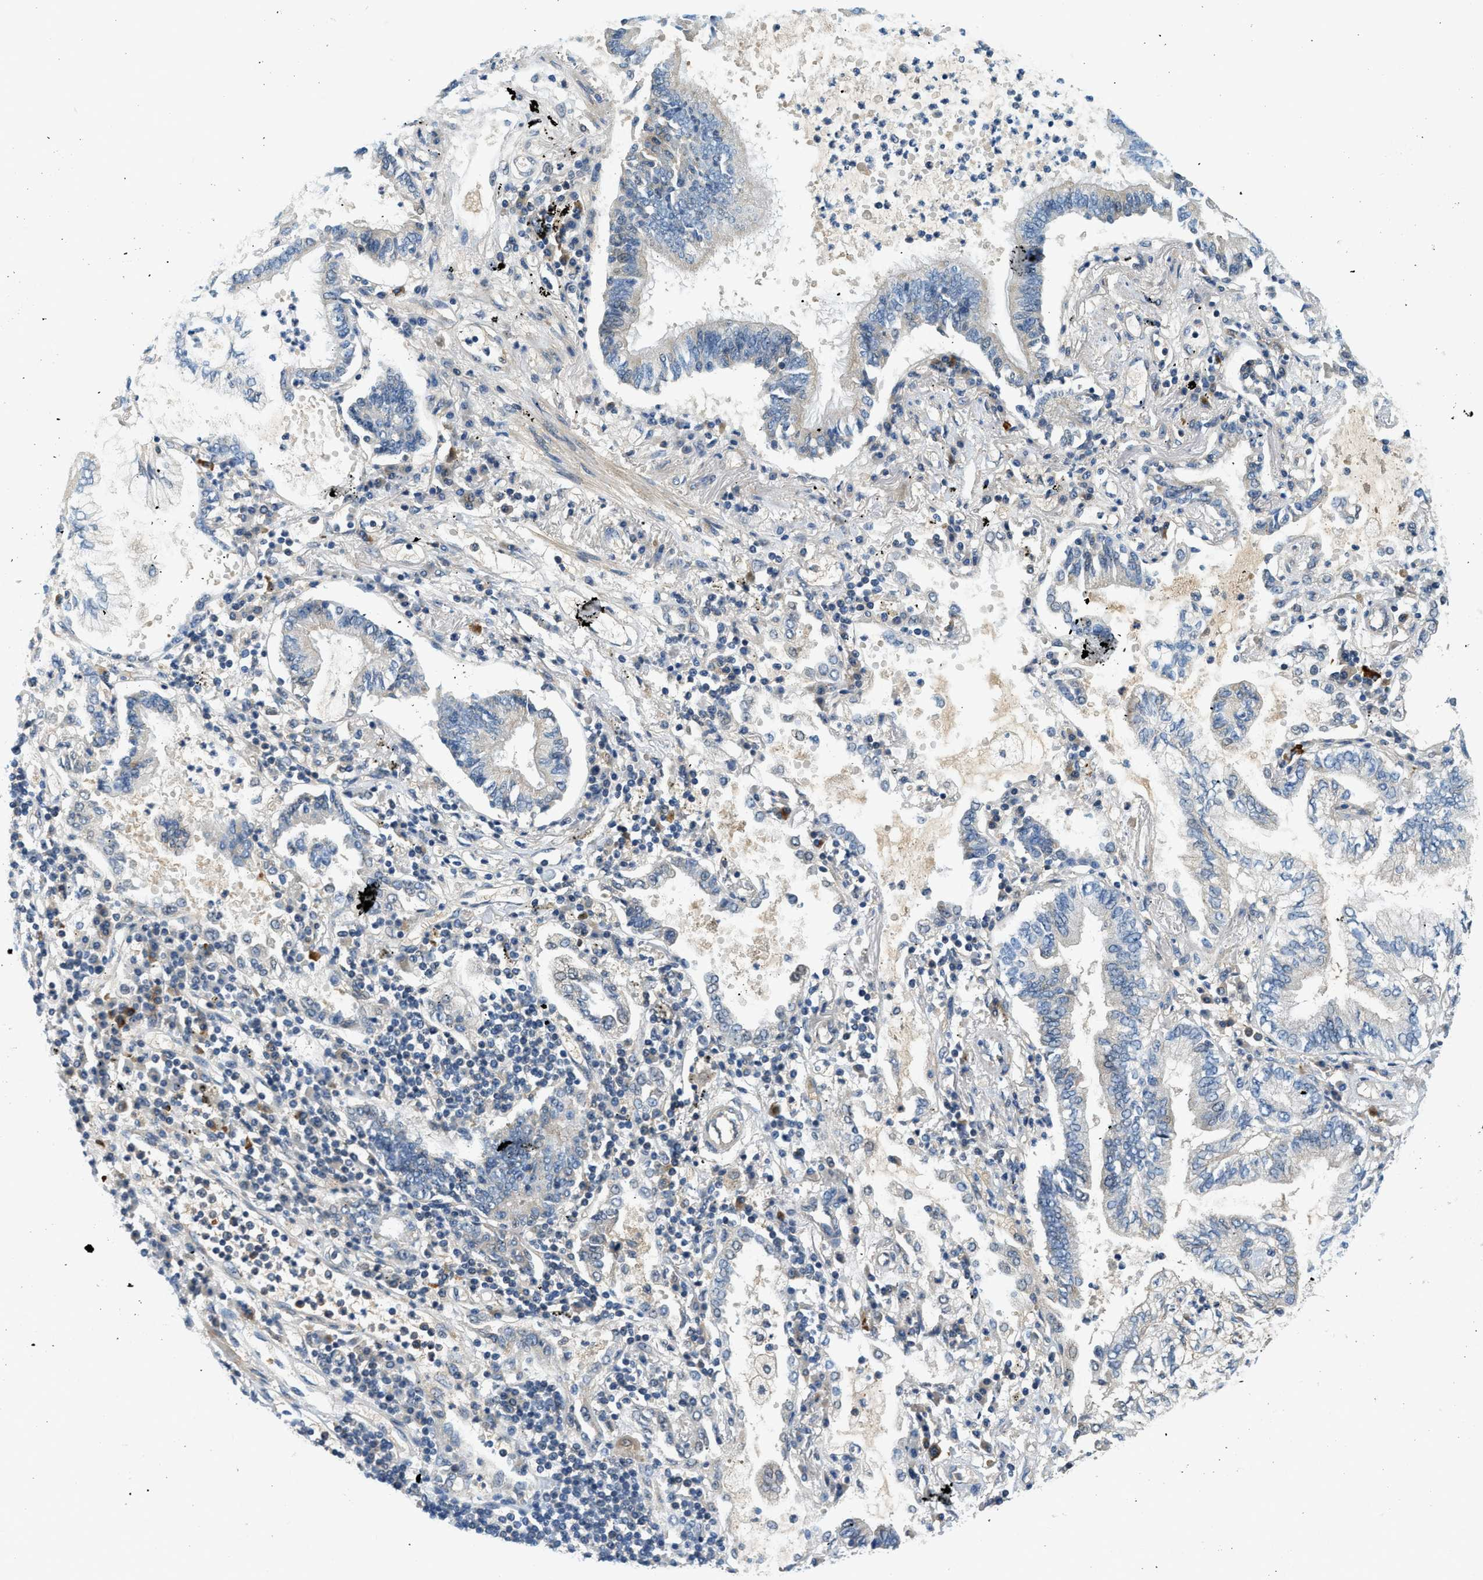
{"staining": {"intensity": "negative", "quantity": "none", "location": "none"}, "tissue": "lung cancer", "cell_type": "Tumor cells", "image_type": "cancer", "snomed": [{"axis": "morphology", "description": "Normal tissue, NOS"}, {"axis": "morphology", "description": "Adenocarcinoma, NOS"}, {"axis": "topography", "description": "Bronchus"}, {"axis": "topography", "description": "Lung"}], "caption": "Immunohistochemical staining of lung cancer (adenocarcinoma) displays no significant positivity in tumor cells.", "gene": "KCNK1", "patient": {"sex": "female", "age": 70}}